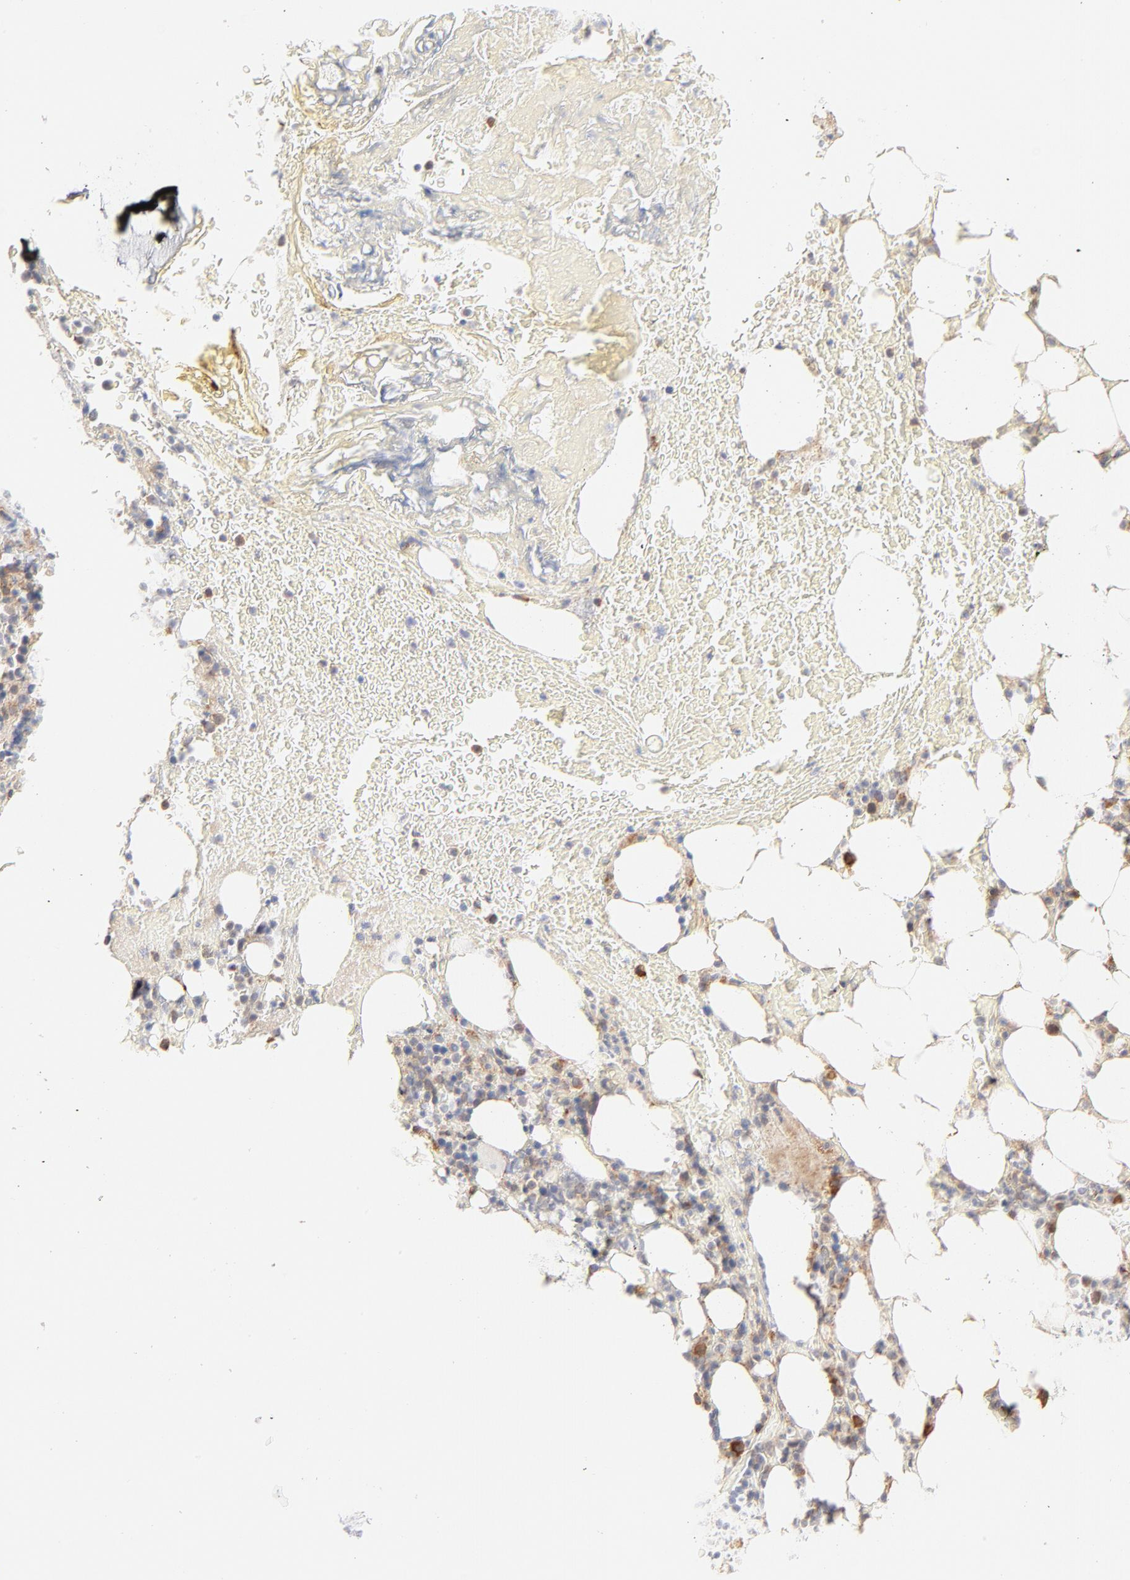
{"staining": {"intensity": "strong", "quantity": "<25%", "location": "cytoplasmic/membranous"}, "tissue": "bone marrow", "cell_type": "Hematopoietic cells", "image_type": "normal", "snomed": [{"axis": "morphology", "description": "Normal tissue, NOS"}, {"axis": "topography", "description": "Bone marrow"}], "caption": "Benign bone marrow was stained to show a protein in brown. There is medium levels of strong cytoplasmic/membranous expression in approximately <25% of hematopoietic cells. (Brightfield microscopy of DAB IHC at high magnification).", "gene": "PARP12", "patient": {"sex": "female", "age": 73}}